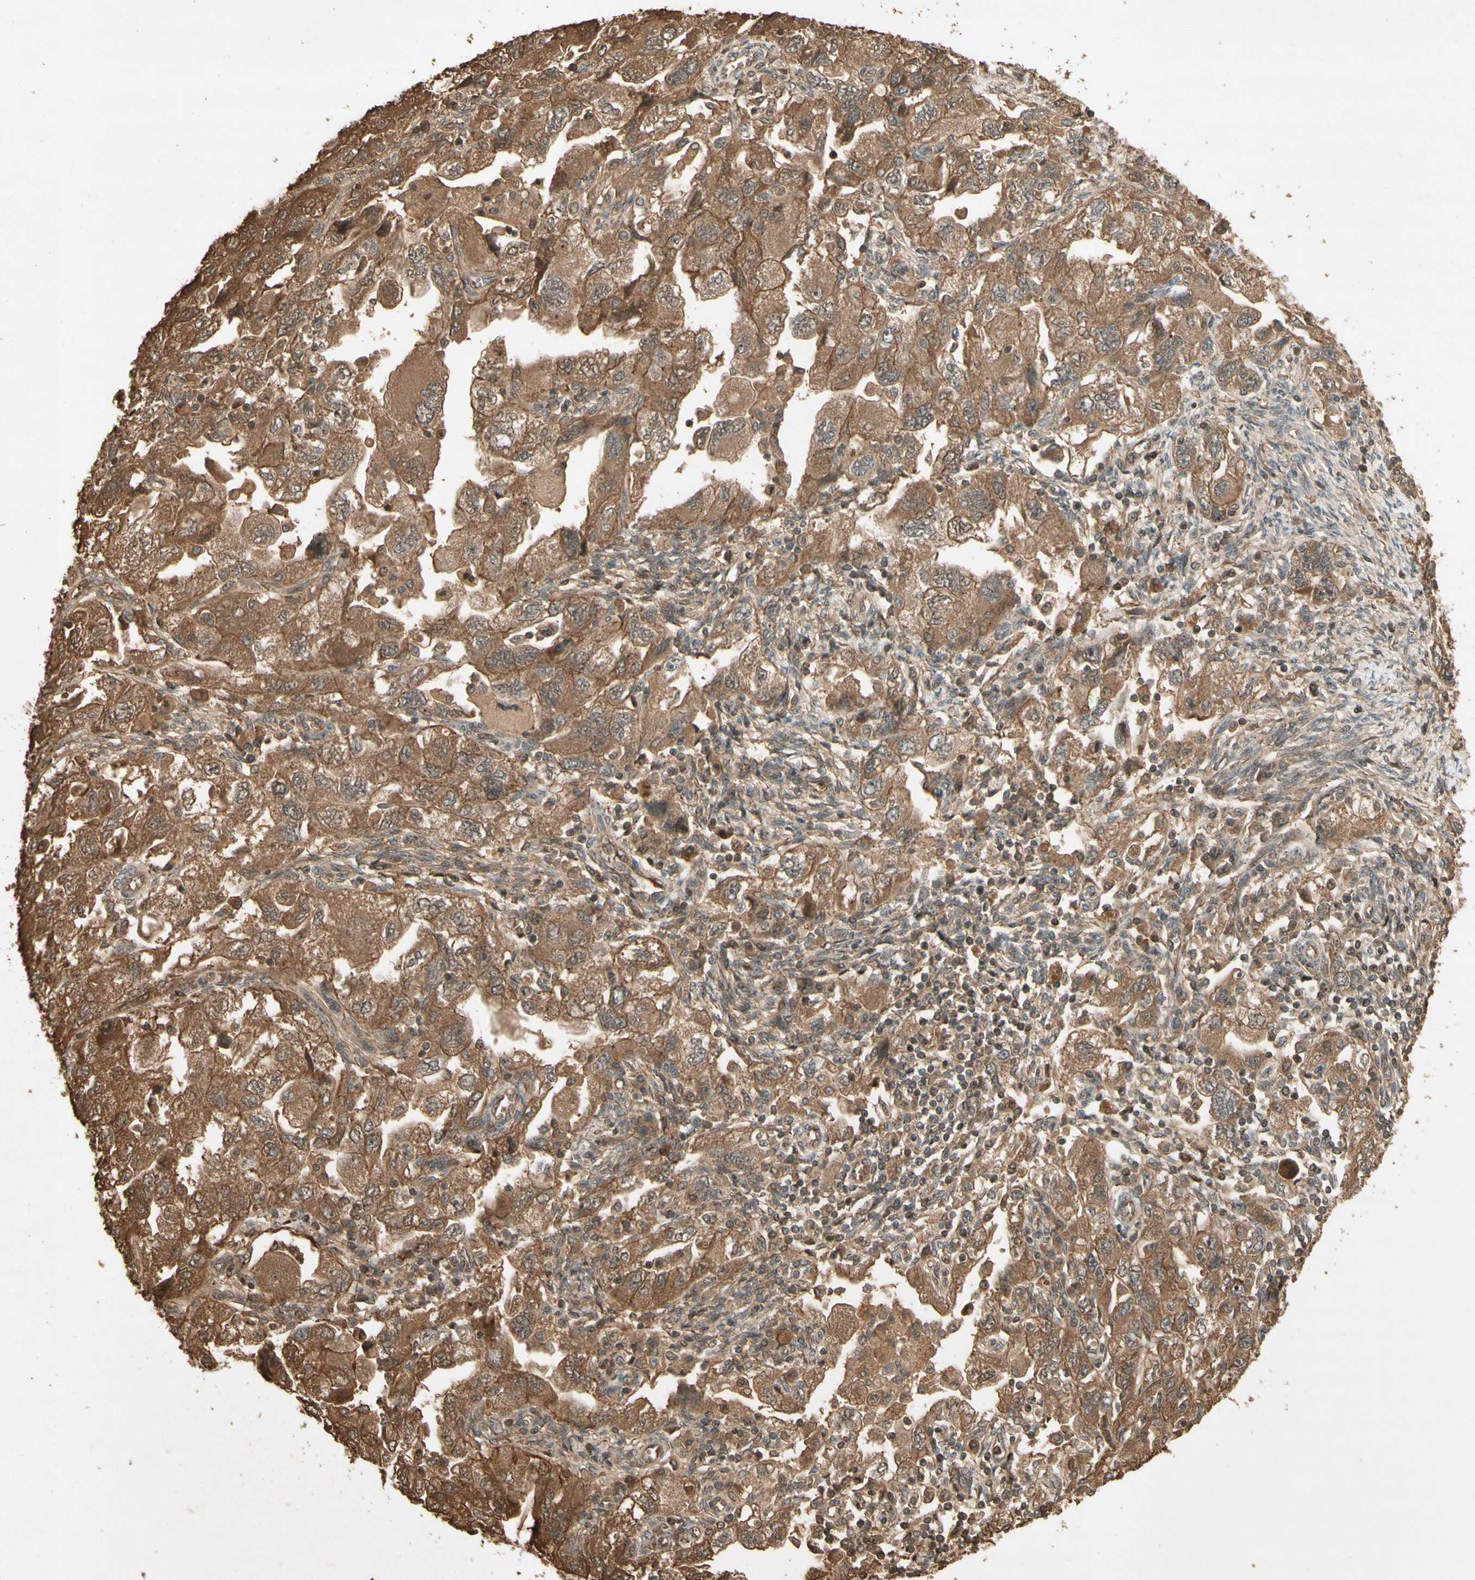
{"staining": {"intensity": "moderate", "quantity": ">75%", "location": "cytoplasmic/membranous"}, "tissue": "ovarian cancer", "cell_type": "Tumor cells", "image_type": "cancer", "snomed": [{"axis": "morphology", "description": "Carcinoma, NOS"}, {"axis": "morphology", "description": "Cystadenocarcinoma, serous, NOS"}, {"axis": "topography", "description": "Ovary"}], "caption": "High-magnification brightfield microscopy of ovarian cancer stained with DAB (brown) and counterstained with hematoxylin (blue). tumor cells exhibit moderate cytoplasmic/membranous positivity is identified in approximately>75% of cells.", "gene": "SMAD9", "patient": {"sex": "female", "age": 69}}